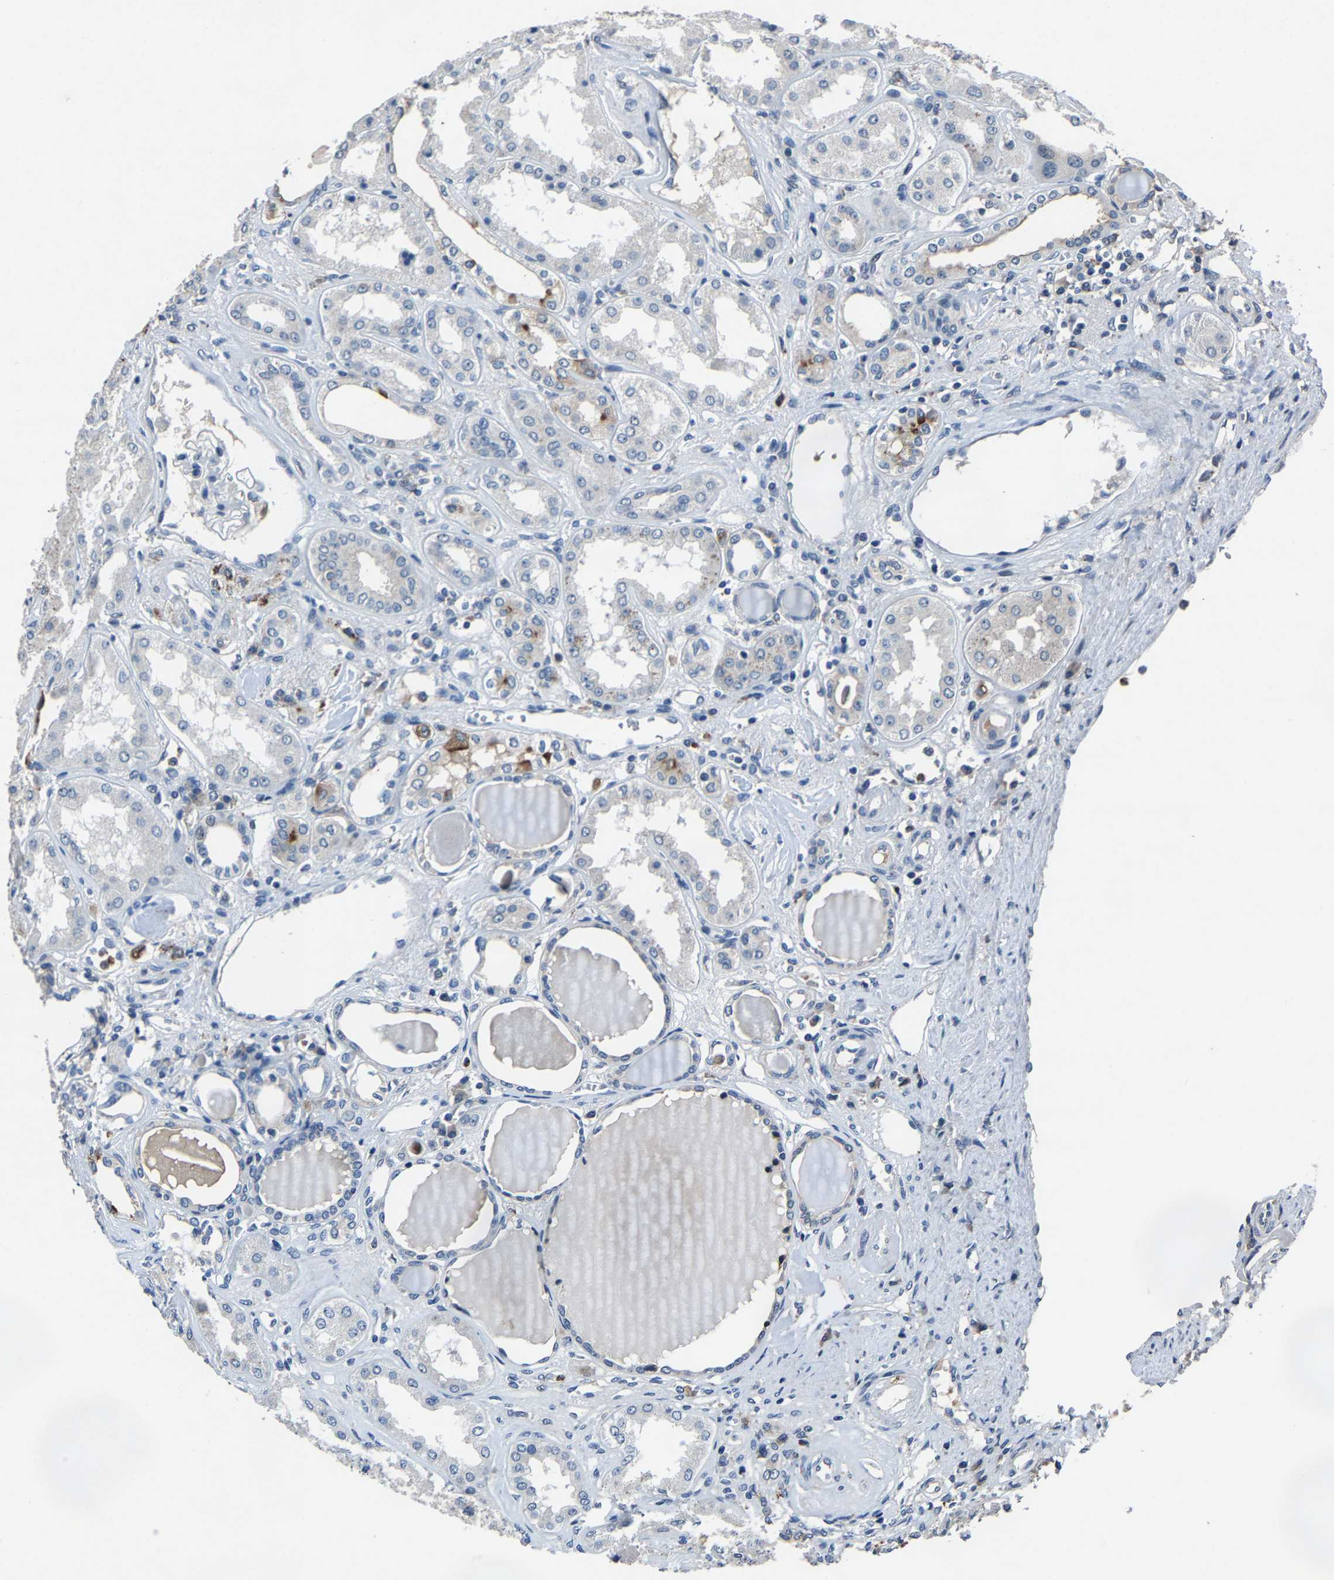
{"staining": {"intensity": "negative", "quantity": "none", "location": "none"}, "tissue": "kidney", "cell_type": "Cells in glomeruli", "image_type": "normal", "snomed": [{"axis": "morphology", "description": "Normal tissue, NOS"}, {"axis": "topography", "description": "Kidney"}], "caption": "The IHC image has no significant staining in cells in glomeruli of kidney. Nuclei are stained in blue.", "gene": "PCNX2", "patient": {"sex": "female", "age": 56}}